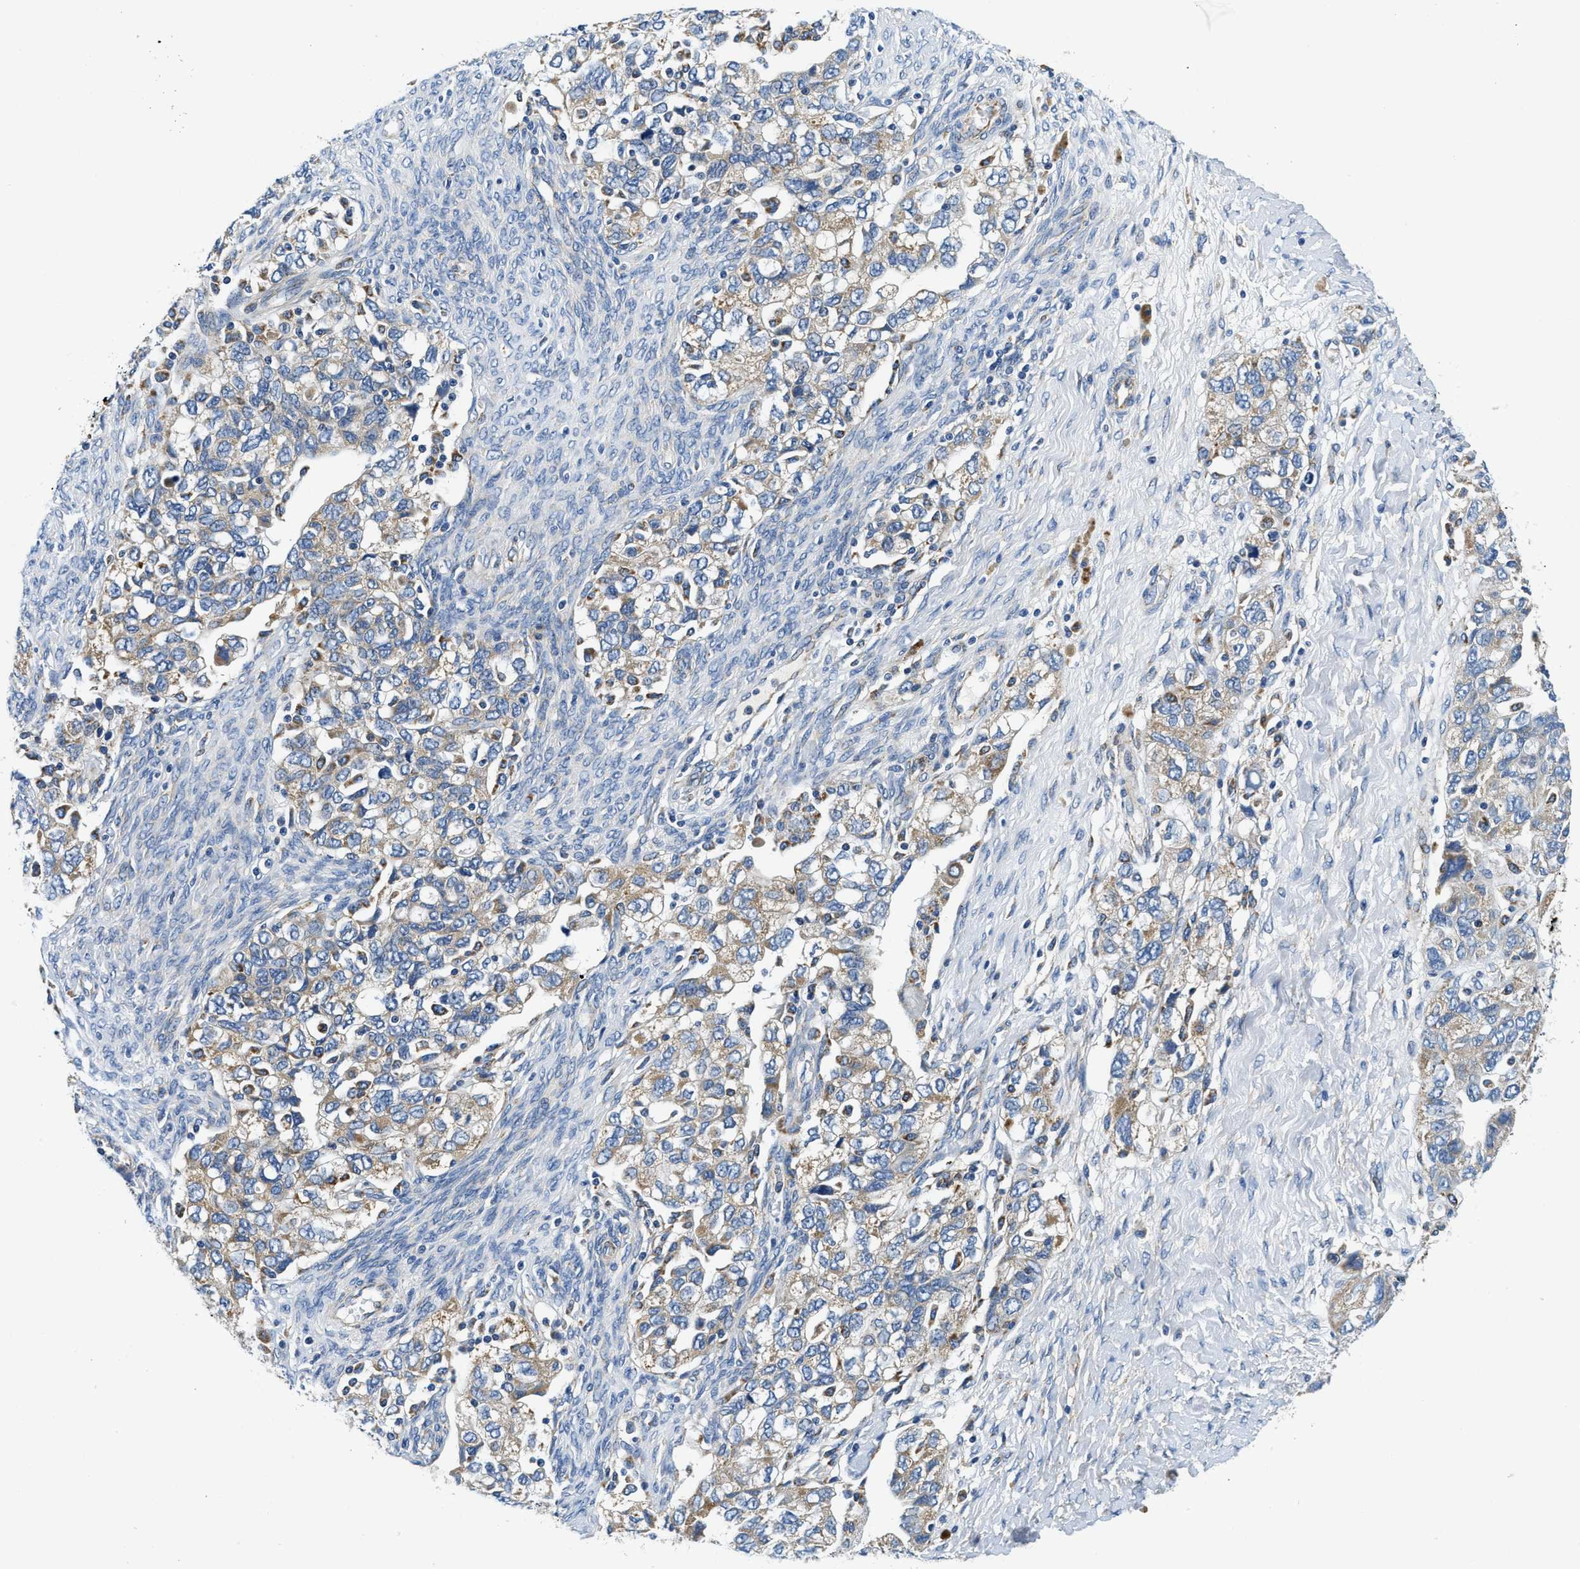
{"staining": {"intensity": "moderate", "quantity": "<25%", "location": "cytoplasmic/membranous"}, "tissue": "ovarian cancer", "cell_type": "Tumor cells", "image_type": "cancer", "snomed": [{"axis": "morphology", "description": "Carcinoma, NOS"}, {"axis": "morphology", "description": "Cystadenocarcinoma, serous, NOS"}, {"axis": "topography", "description": "Ovary"}], "caption": "Ovarian serous cystadenocarcinoma stained with immunohistochemistry (IHC) shows moderate cytoplasmic/membranous expression in approximately <25% of tumor cells.", "gene": "SAMD4B", "patient": {"sex": "female", "age": 69}}